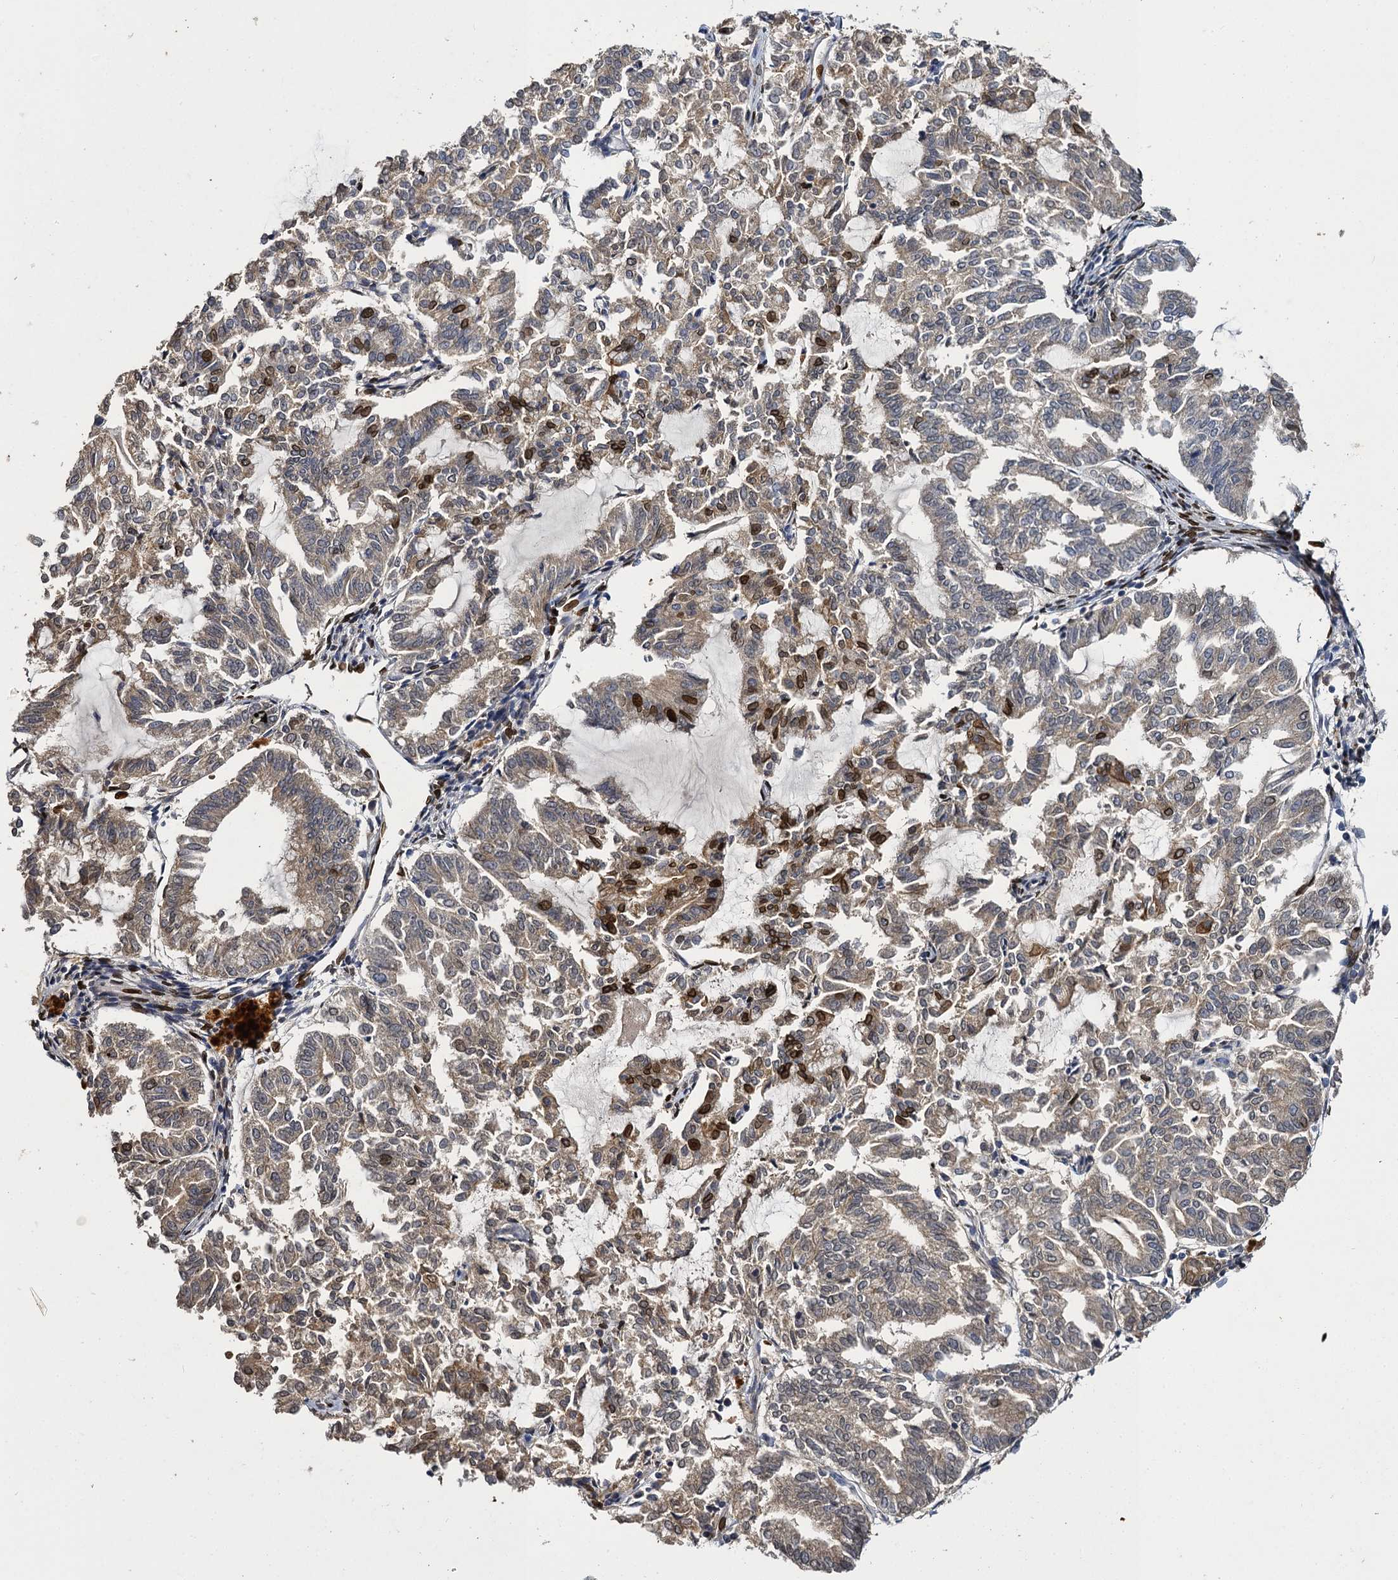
{"staining": {"intensity": "moderate", "quantity": "<25%", "location": "nuclear"}, "tissue": "endometrial cancer", "cell_type": "Tumor cells", "image_type": "cancer", "snomed": [{"axis": "morphology", "description": "Adenocarcinoma, NOS"}, {"axis": "topography", "description": "Endometrium"}], "caption": "Endometrial adenocarcinoma tissue demonstrates moderate nuclear staining in approximately <25% of tumor cells", "gene": "SLC11A2", "patient": {"sex": "female", "age": 79}}